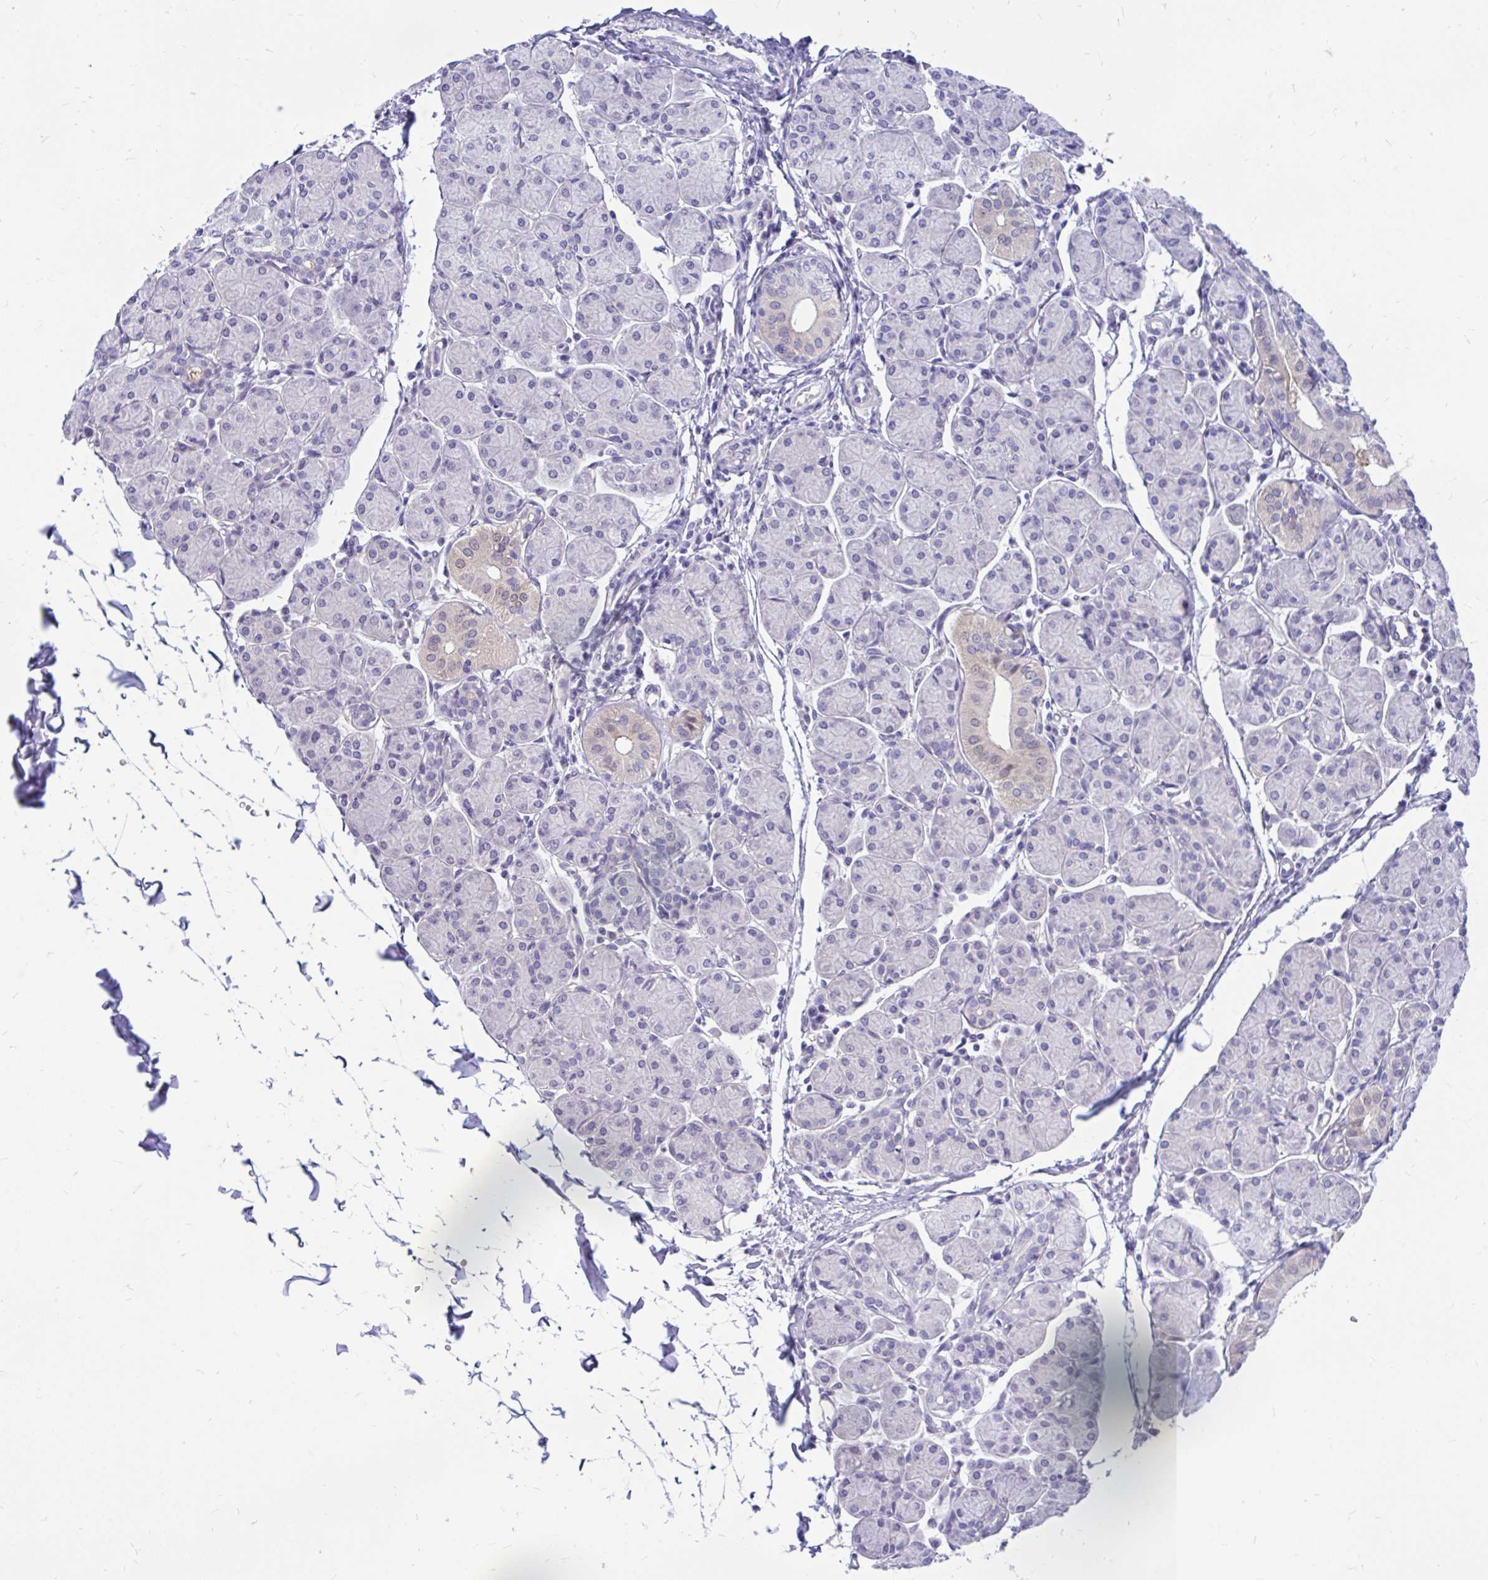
{"staining": {"intensity": "weak", "quantity": "<25%", "location": "cytoplasmic/membranous"}, "tissue": "salivary gland", "cell_type": "Glandular cells", "image_type": "normal", "snomed": [{"axis": "morphology", "description": "Normal tissue, NOS"}, {"axis": "morphology", "description": "Inflammation, NOS"}, {"axis": "topography", "description": "Lymph node"}, {"axis": "topography", "description": "Salivary gland"}], "caption": "High magnification brightfield microscopy of unremarkable salivary gland stained with DAB (brown) and counterstained with hematoxylin (blue): glandular cells show no significant positivity. Brightfield microscopy of IHC stained with DAB (brown) and hematoxylin (blue), captured at high magnification.", "gene": "MAP1LC3A", "patient": {"sex": "male", "age": 3}}